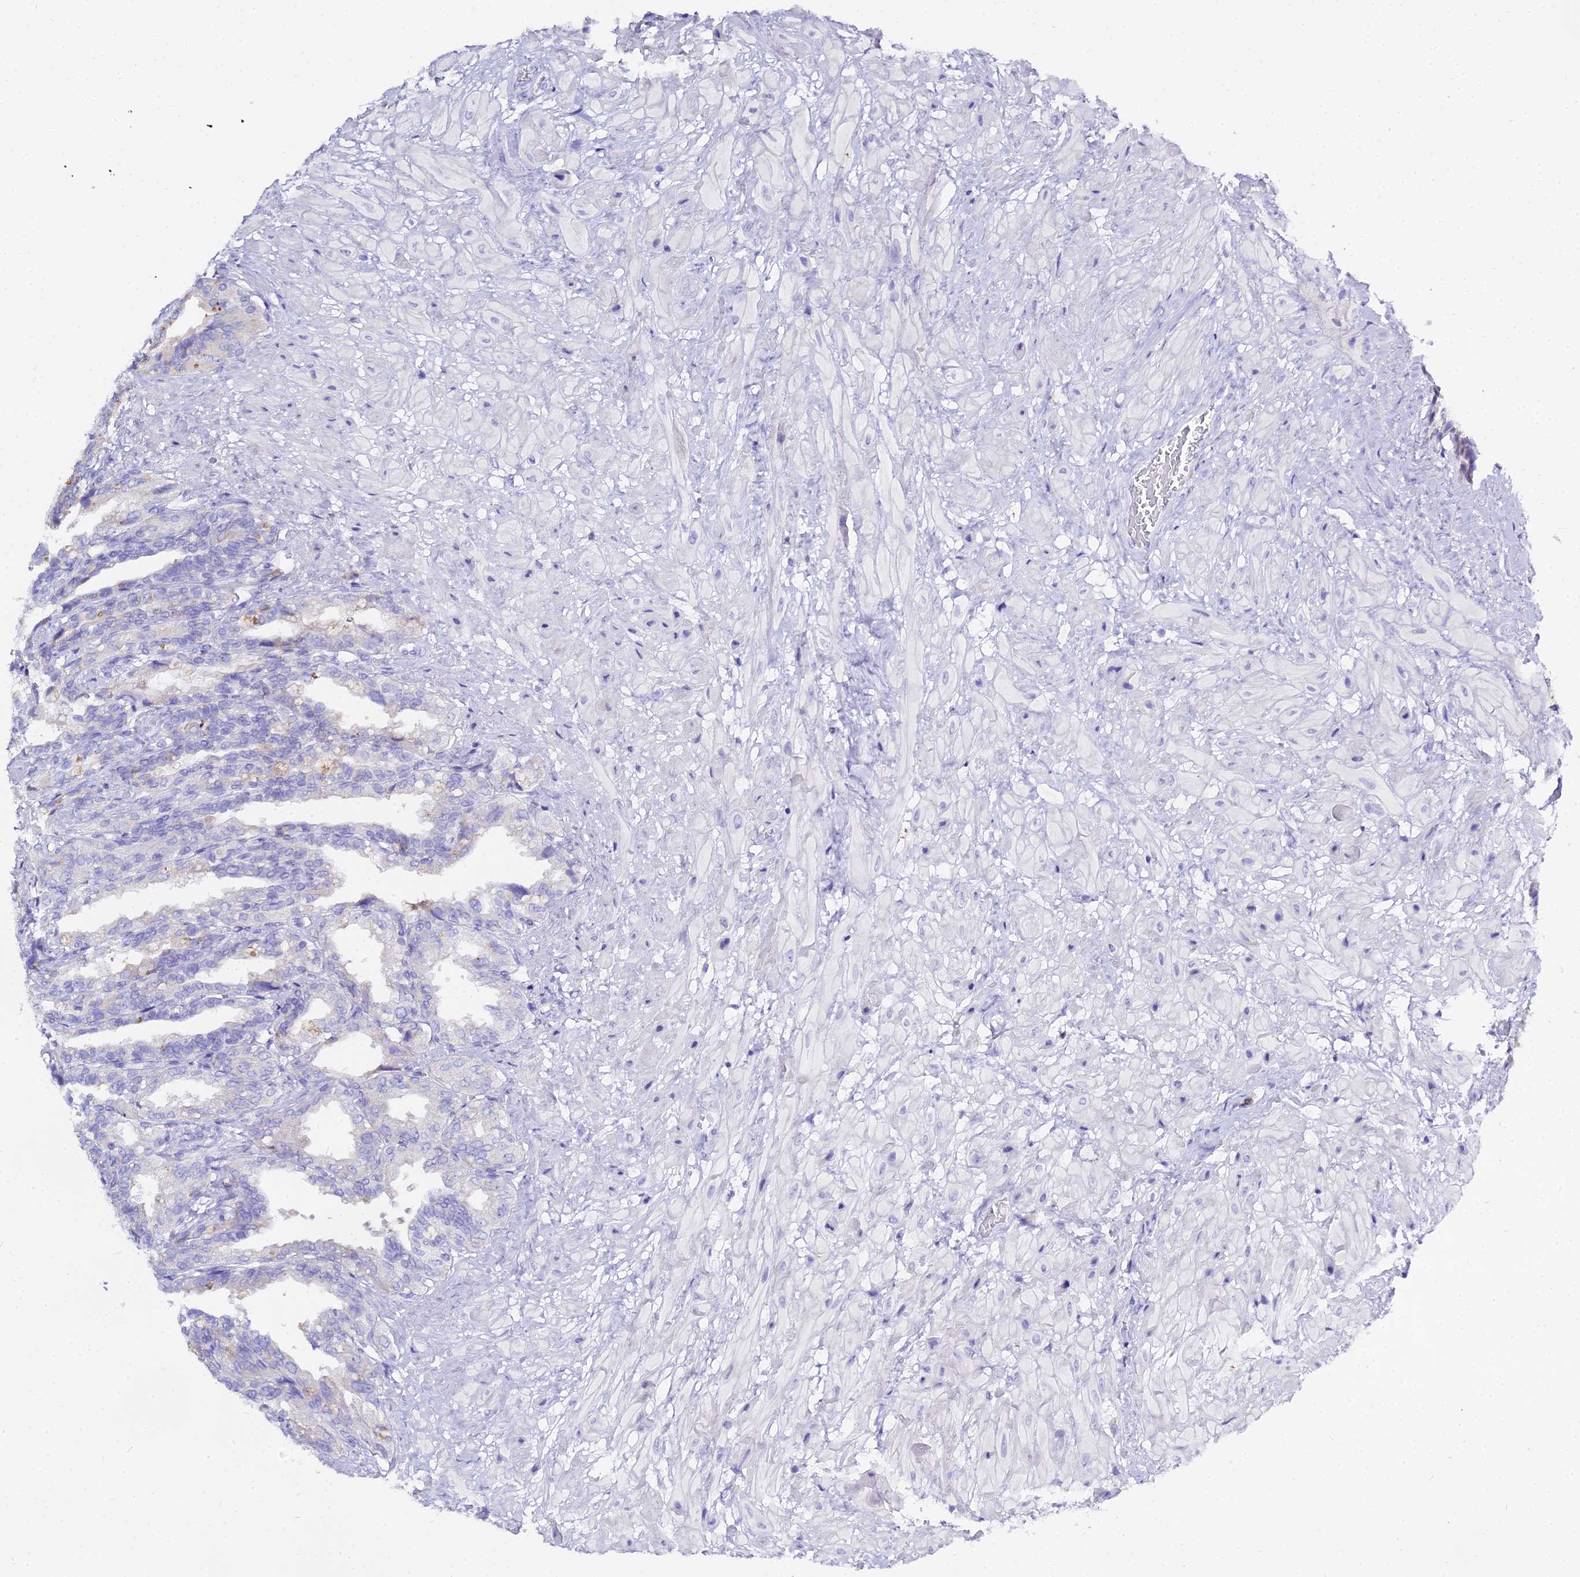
{"staining": {"intensity": "negative", "quantity": "none", "location": "none"}, "tissue": "seminal vesicle", "cell_type": "Glandular cells", "image_type": "normal", "snomed": [{"axis": "morphology", "description": "Normal tissue, NOS"}, {"axis": "topography", "description": "Seminal veicle"}, {"axis": "topography", "description": "Peripheral nerve tissue"}], "caption": "High power microscopy photomicrograph of an immunohistochemistry (IHC) image of benign seminal vesicle, revealing no significant expression in glandular cells. (DAB (3,3'-diaminobenzidine) immunohistochemistry (IHC), high magnification).", "gene": "CD5", "patient": {"sex": "male", "age": 60}}